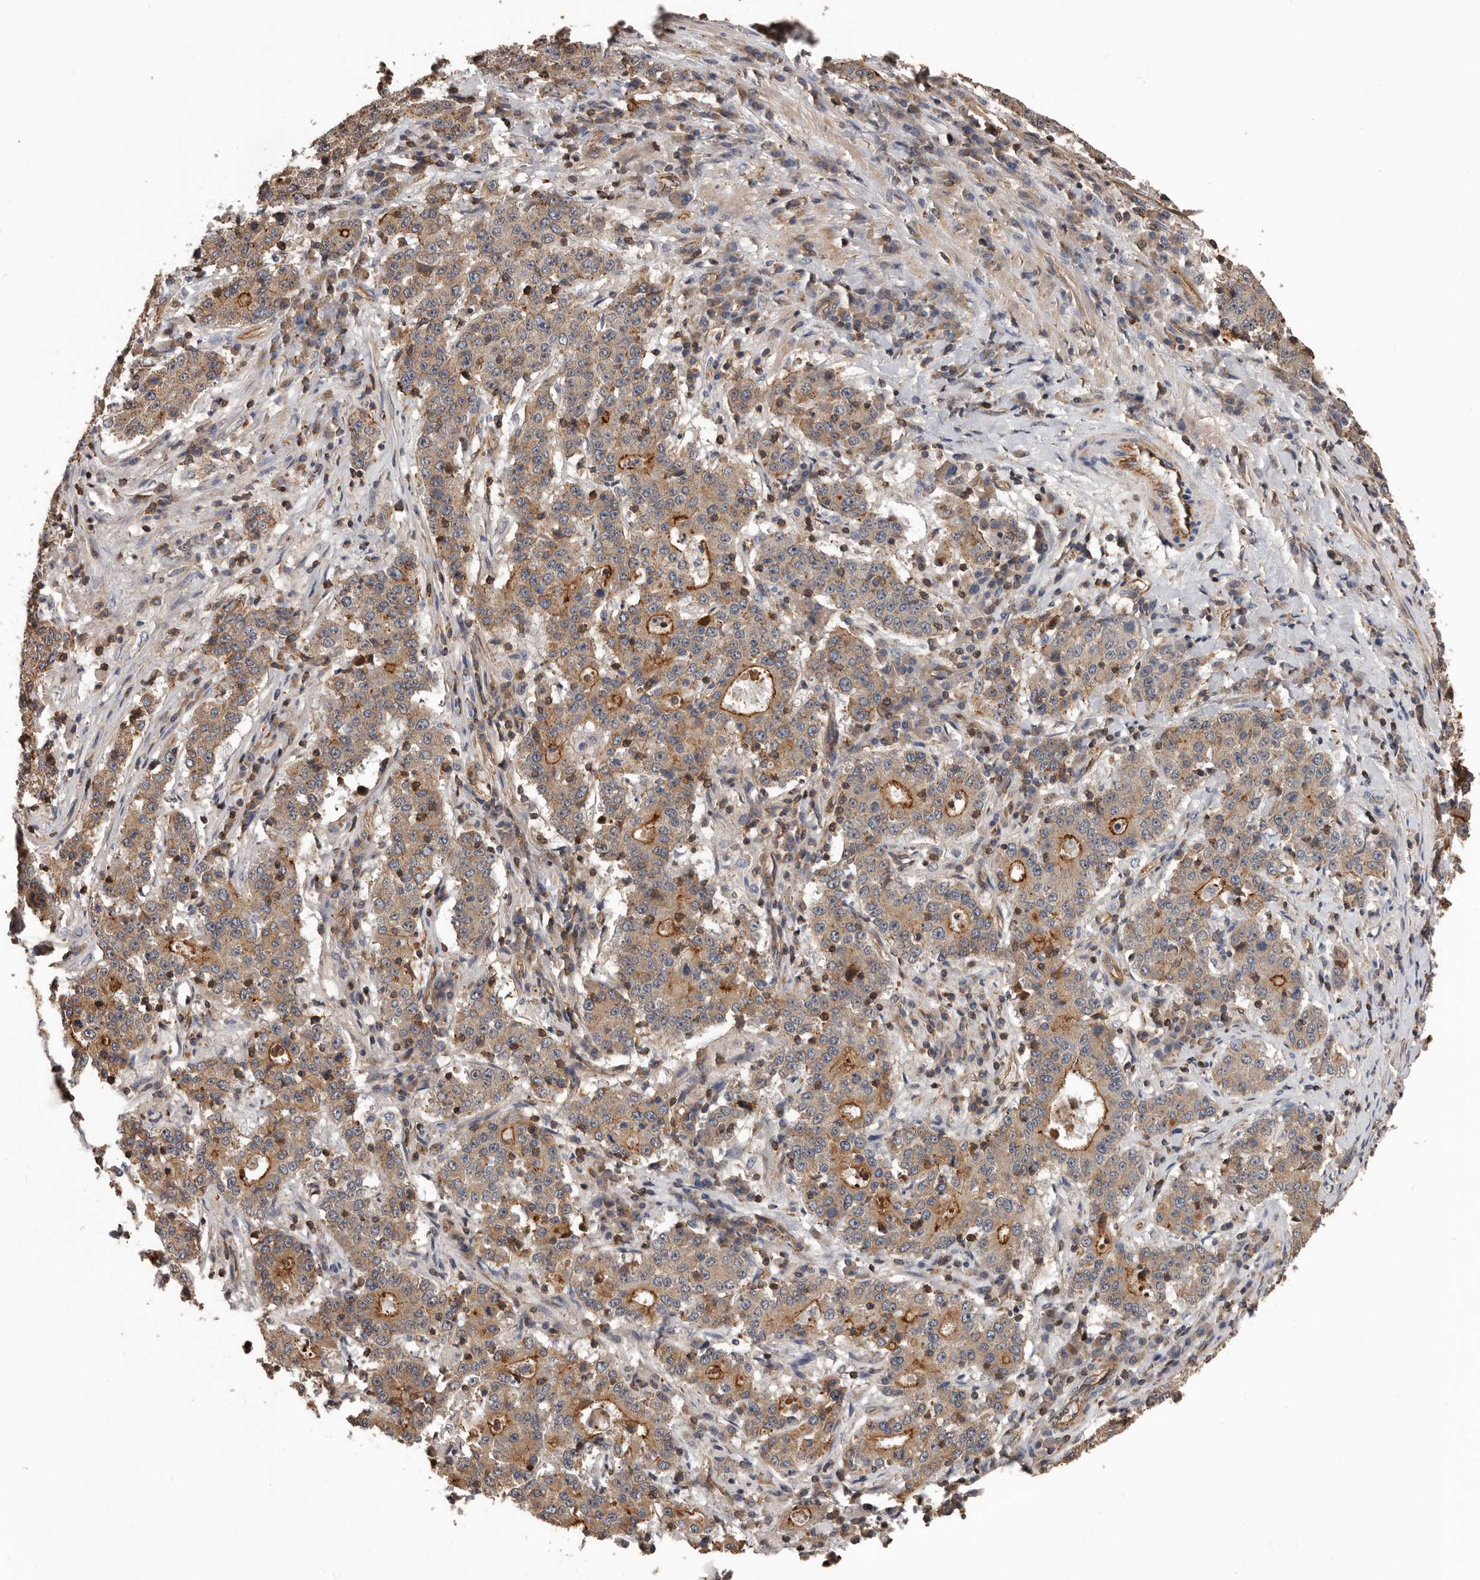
{"staining": {"intensity": "moderate", "quantity": ">75%", "location": "cytoplasmic/membranous"}, "tissue": "stomach cancer", "cell_type": "Tumor cells", "image_type": "cancer", "snomed": [{"axis": "morphology", "description": "Adenocarcinoma, NOS"}, {"axis": "topography", "description": "Stomach"}], "caption": "Brown immunohistochemical staining in human stomach cancer (adenocarcinoma) demonstrates moderate cytoplasmic/membranous staining in approximately >75% of tumor cells.", "gene": "PNRC2", "patient": {"sex": "male", "age": 59}}